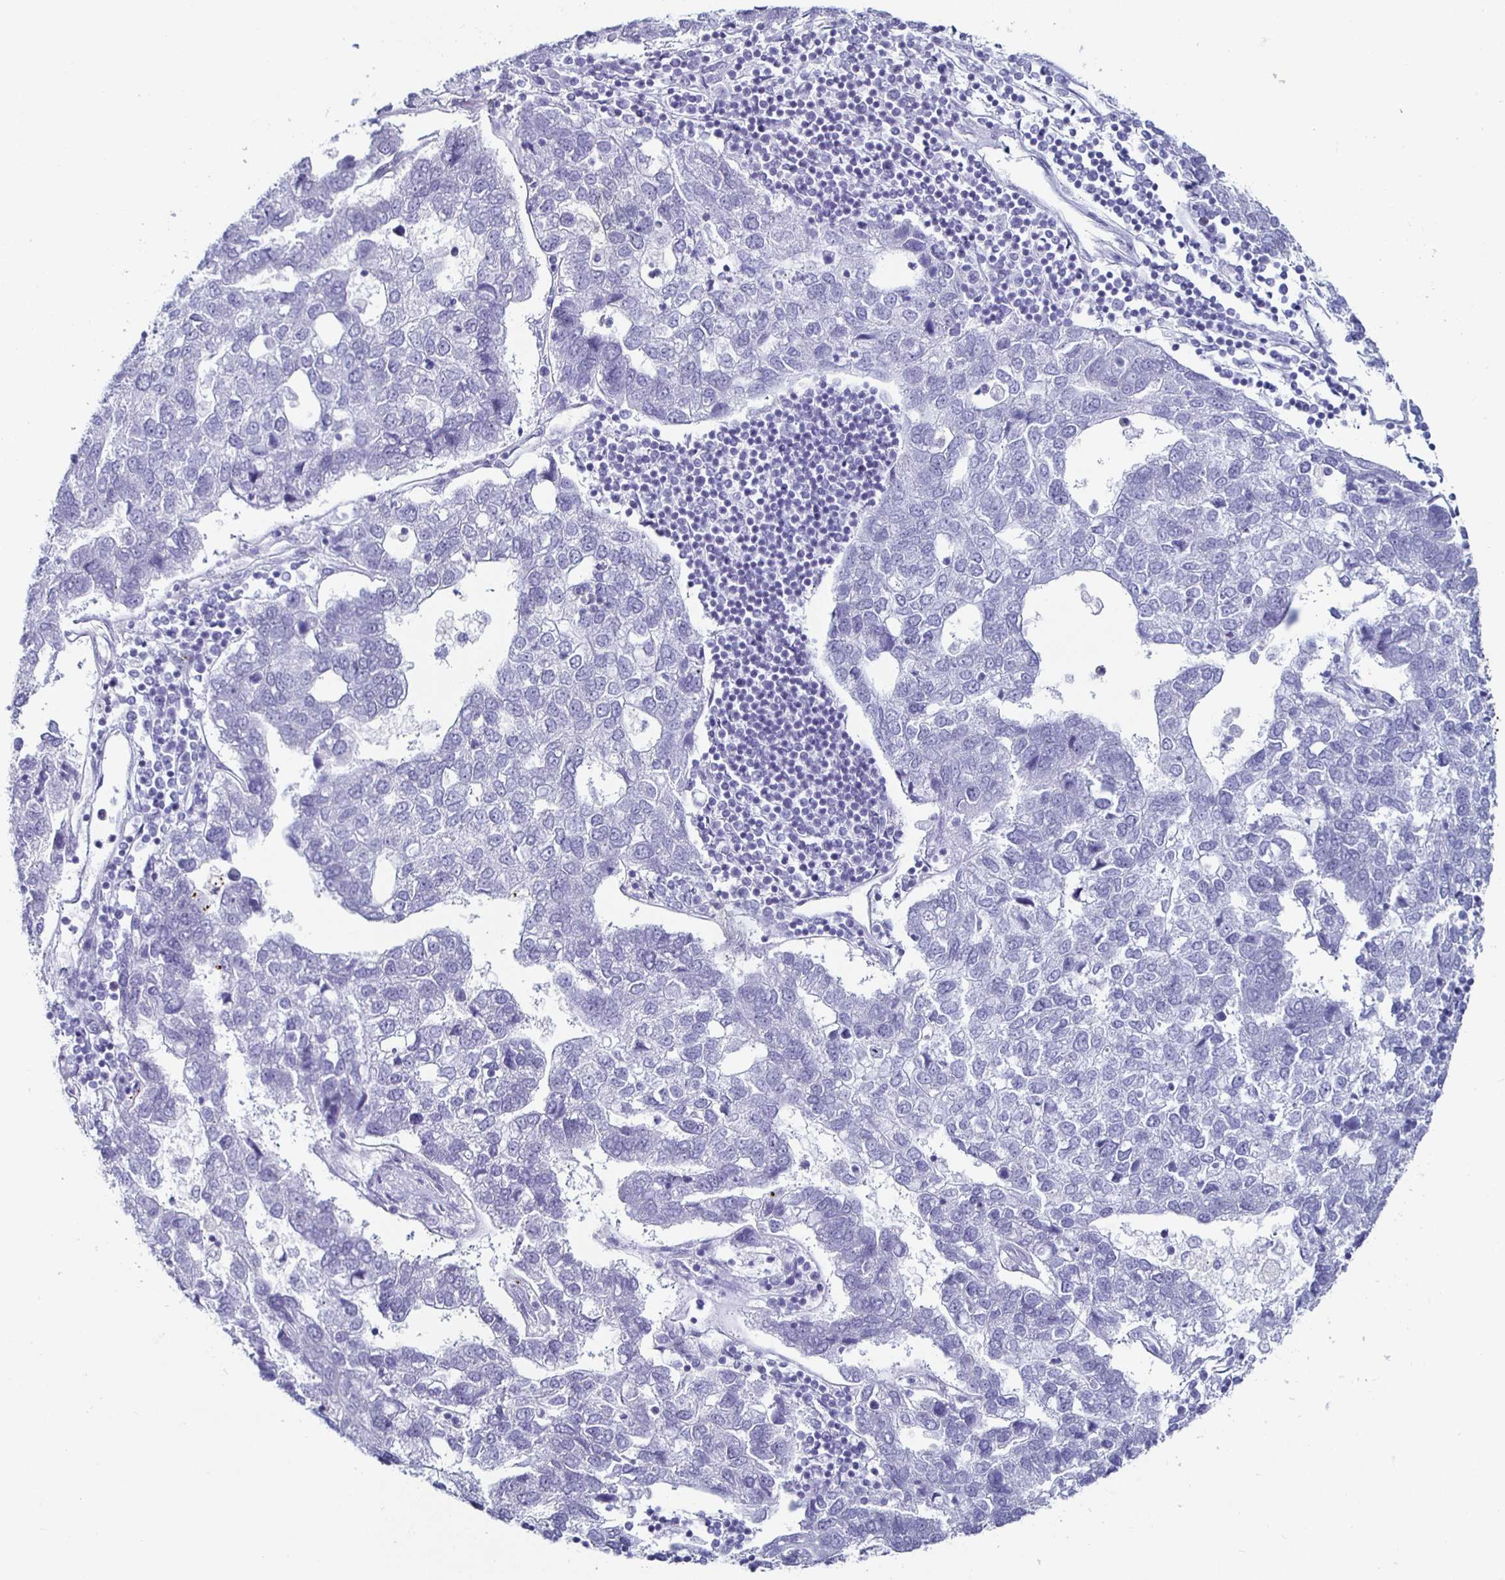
{"staining": {"intensity": "negative", "quantity": "none", "location": "none"}, "tissue": "pancreatic cancer", "cell_type": "Tumor cells", "image_type": "cancer", "snomed": [{"axis": "morphology", "description": "Adenocarcinoma, NOS"}, {"axis": "topography", "description": "Pancreas"}], "caption": "High magnification brightfield microscopy of adenocarcinoma (pancreatic) stained with DAB (brown) and counterstained with hematoxylin (blue): tumor cells show no significant staining.", "gene": "DDX39B", "patient": {"sex": "female", "age": 61}}